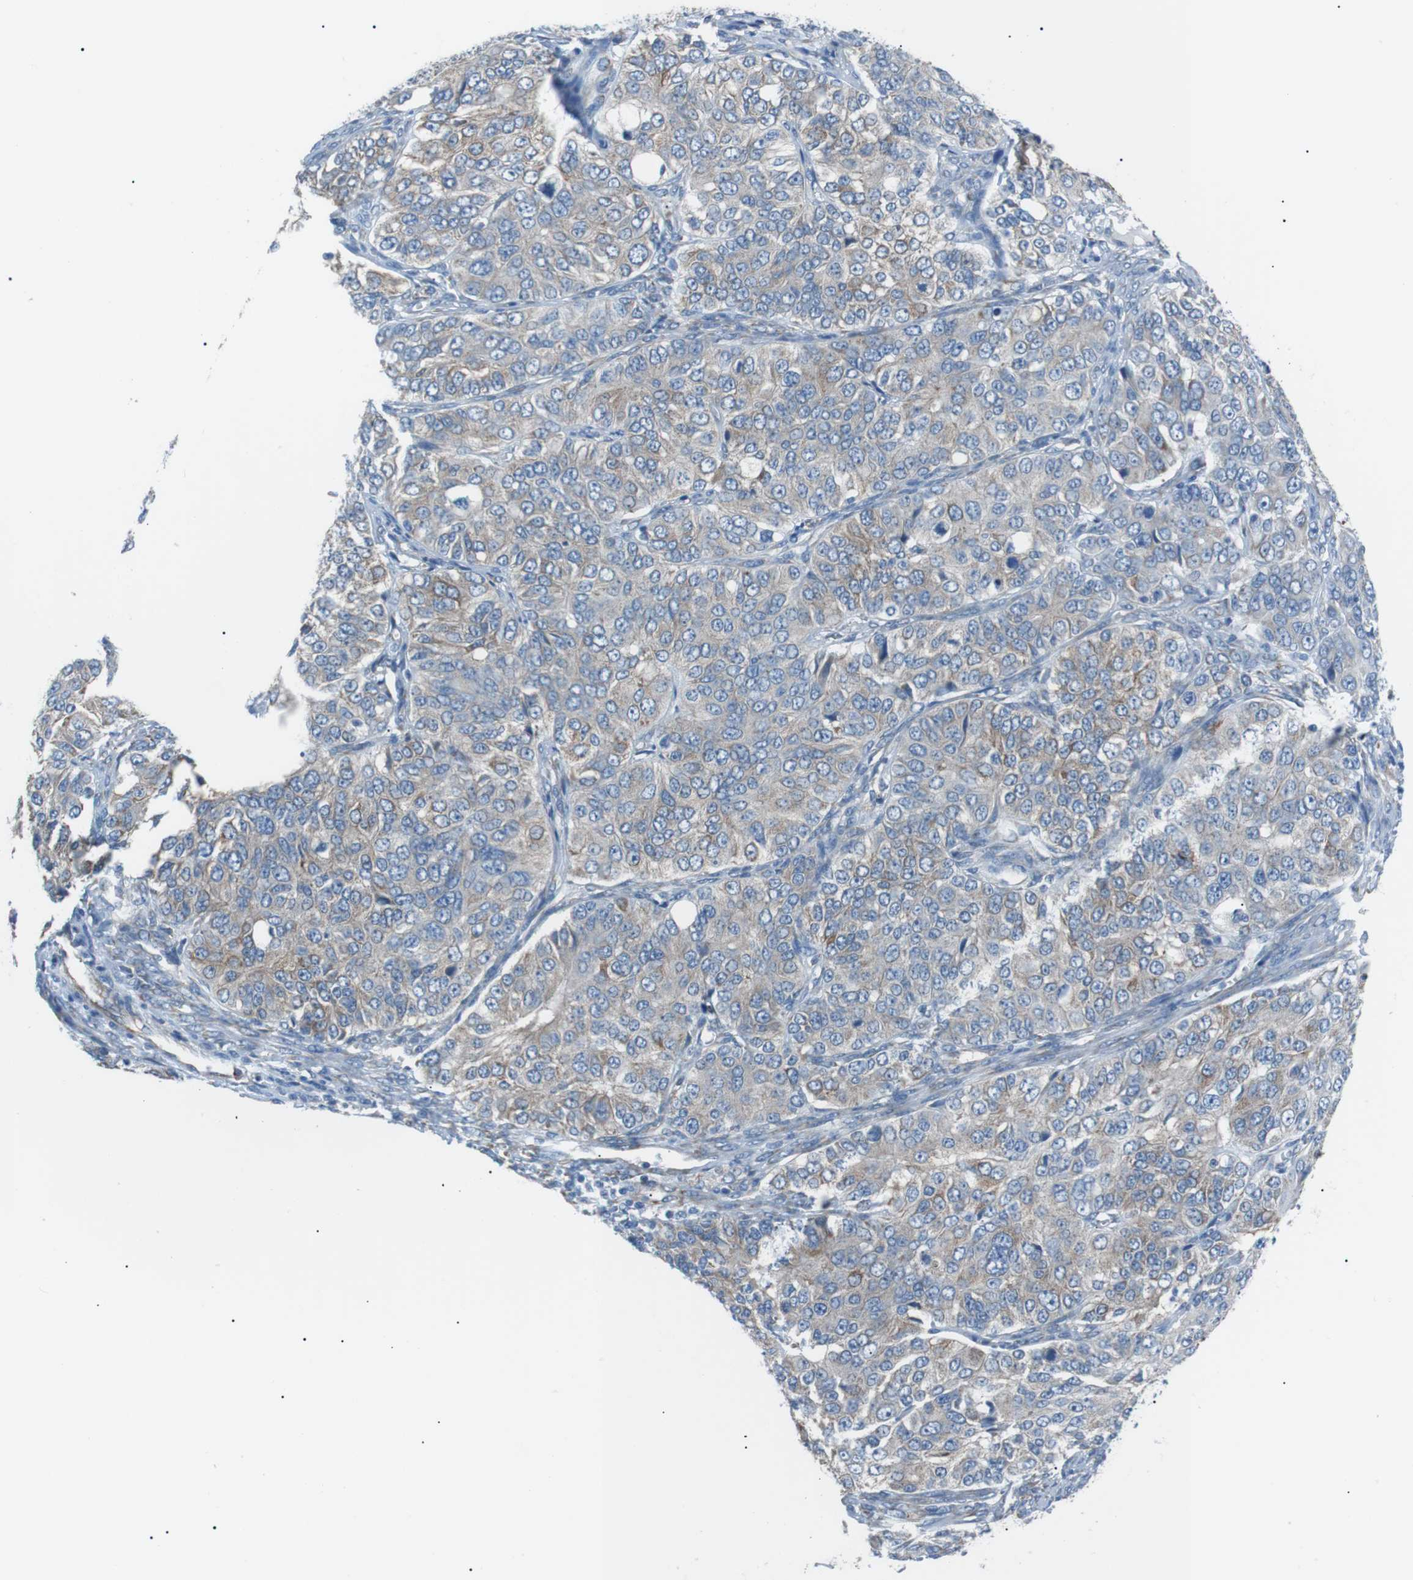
{"staining": {"intensity": "weak", "quantity": "25%-75%", "location": "cytoplasmic/membranous"}, "tissue": "ovarian cancer", "cell_type": "Tumor cells", "image_type": "cancer", "snomed": [{"axis": "morphology", "description": "Carcinoma, endometroid"}, {"axis": "topography", "description": "Ovary"}], "caption": "This photomicrograph reveals immunohistochemistry (IHC) staining of human endometroid carcinoma (ovarian), with low weak cytoplasmic/membranous expression in about 25%-75% of tumor cells.", "gene": "MTARC2", "patient": {"sex": "female", "age": 51}}